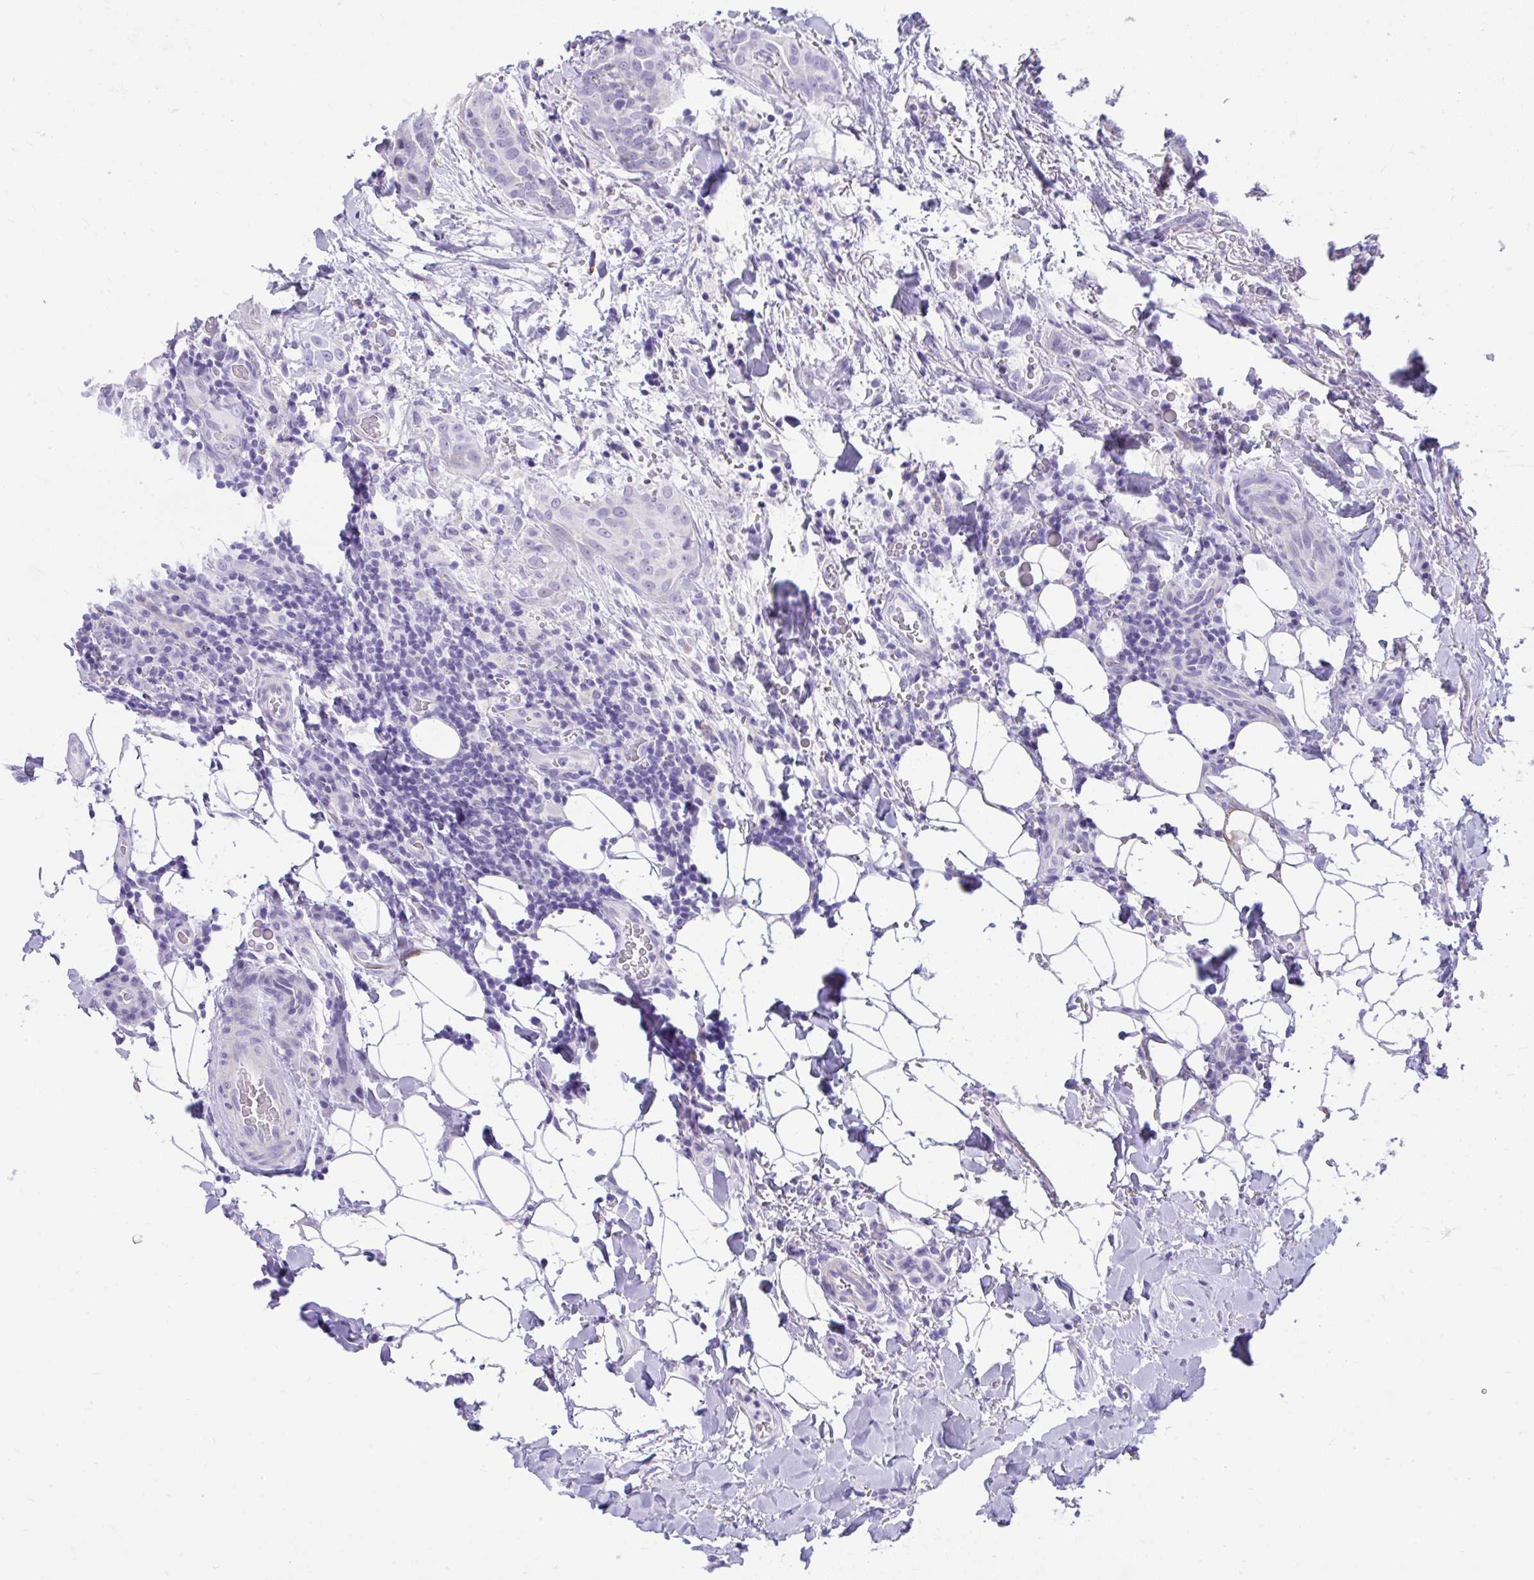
{"staining": {"intensity": "negative", "quantity": "none", "location": "none"}, "tissue": "thyroid cancer", "cell_type": "Tumor cells", "image_type": "cancer", "snomed": [{"axis": "morphology", "description": "Papillary adenocarcinoma, NOS"}, {"axis": "topography", "description": "Thyroid gland"}], "caption": "Thyroid cancer (papillary adenocarcinoma) was stained to show a protein in brown. There is no significant positivity in tumor cells.", "gene": "ISL1", "patient": {"sex": "male", "age": 61}}